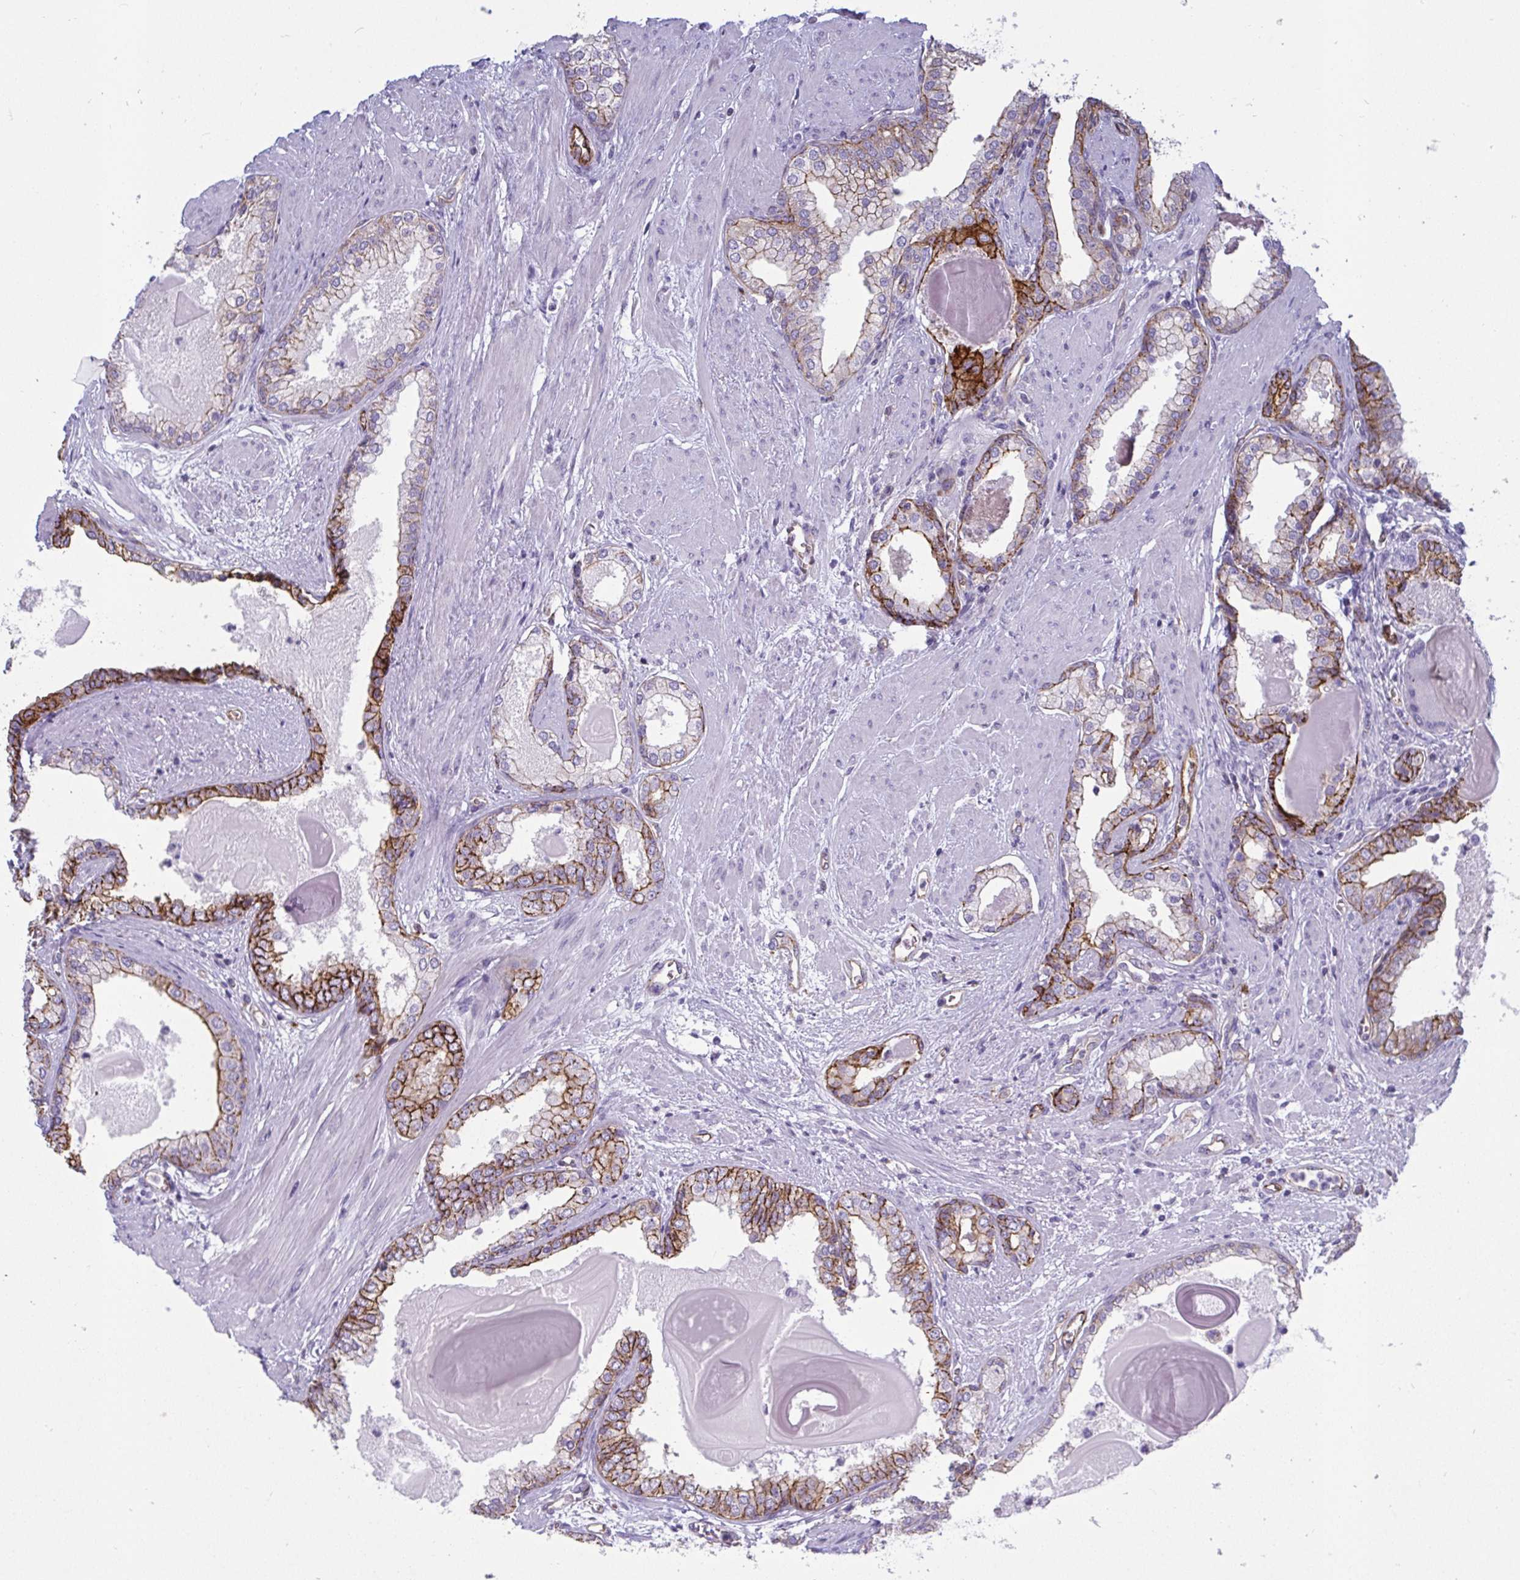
{"staining": {"intensity": "moderate", "quantity": "<25%", "location": "cytoplasmic/membranous"}, "tissue": "prostate cancer", "cell_type": "Tumor cells", "image_type": "cancer", "snomed": [{"axis": "morphology", "description": "Adenocarcinoma, Low grade"}, {"axis": "topography", "description": "Prostate"}], "caption": "Human prostate cancer (adenocarcinoma (low-grade)) stained with a protein marker shows moderate staining in tumor cells.", "gene": "LIMA1", "patient": {"sex": "male", "age": 64}}